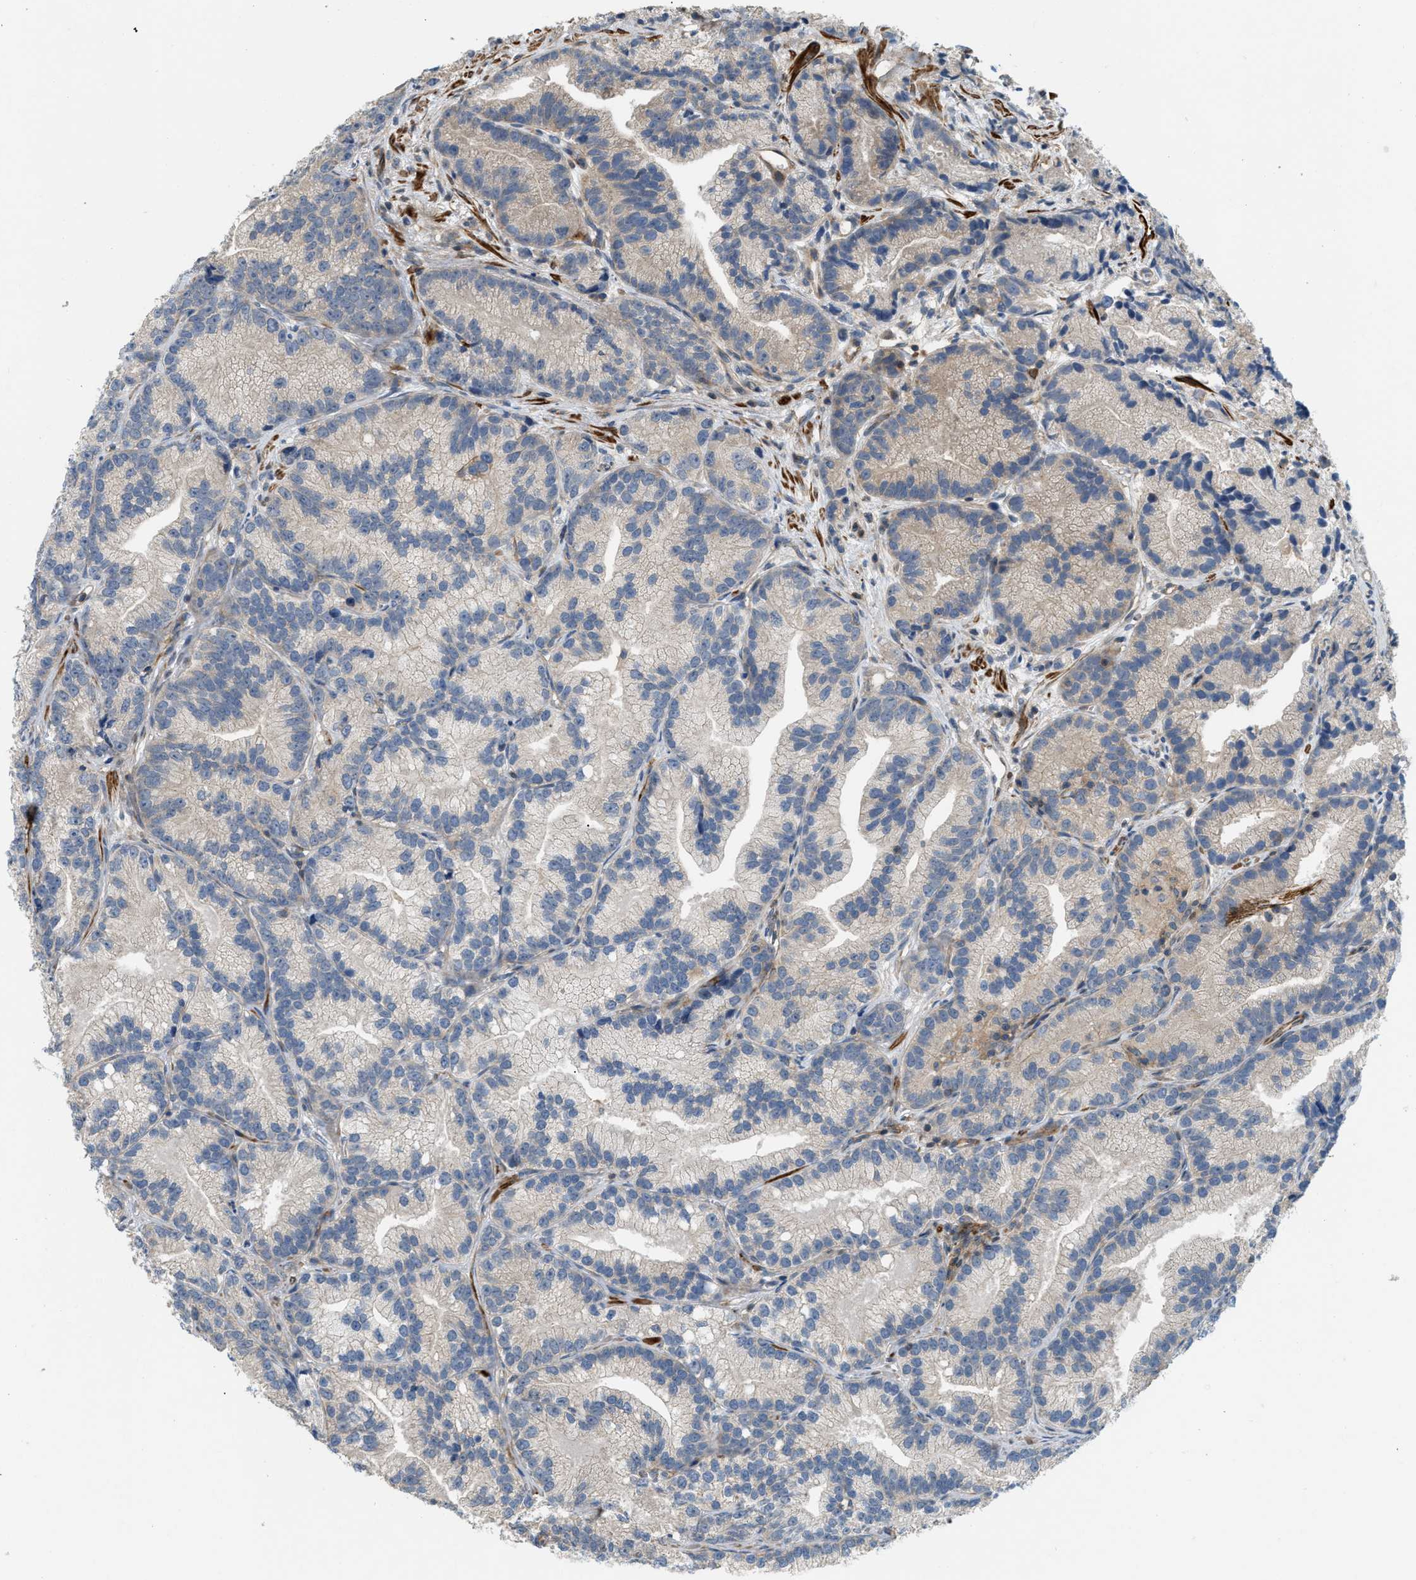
{"staining": {"intensity": "weak", "quantity": "<25%", "location": "cytoplasmic/membranous"}, "tissue": "prostate cancer", "cell_type": "Tumor cells", "image_type": "cancer", "snomed": [{"axis": "morphology", "description": "Adenocarcinoma, Low grade"}, {"axis": "topography", "description": "Prostate"}], "caption": "An IHC photomicrograph of prostate cancer is shown. There is no staining in tumor cells of prostate cancer.", "gene": "BTN3A2", "patient": {"sex": "male", "age": 89}}